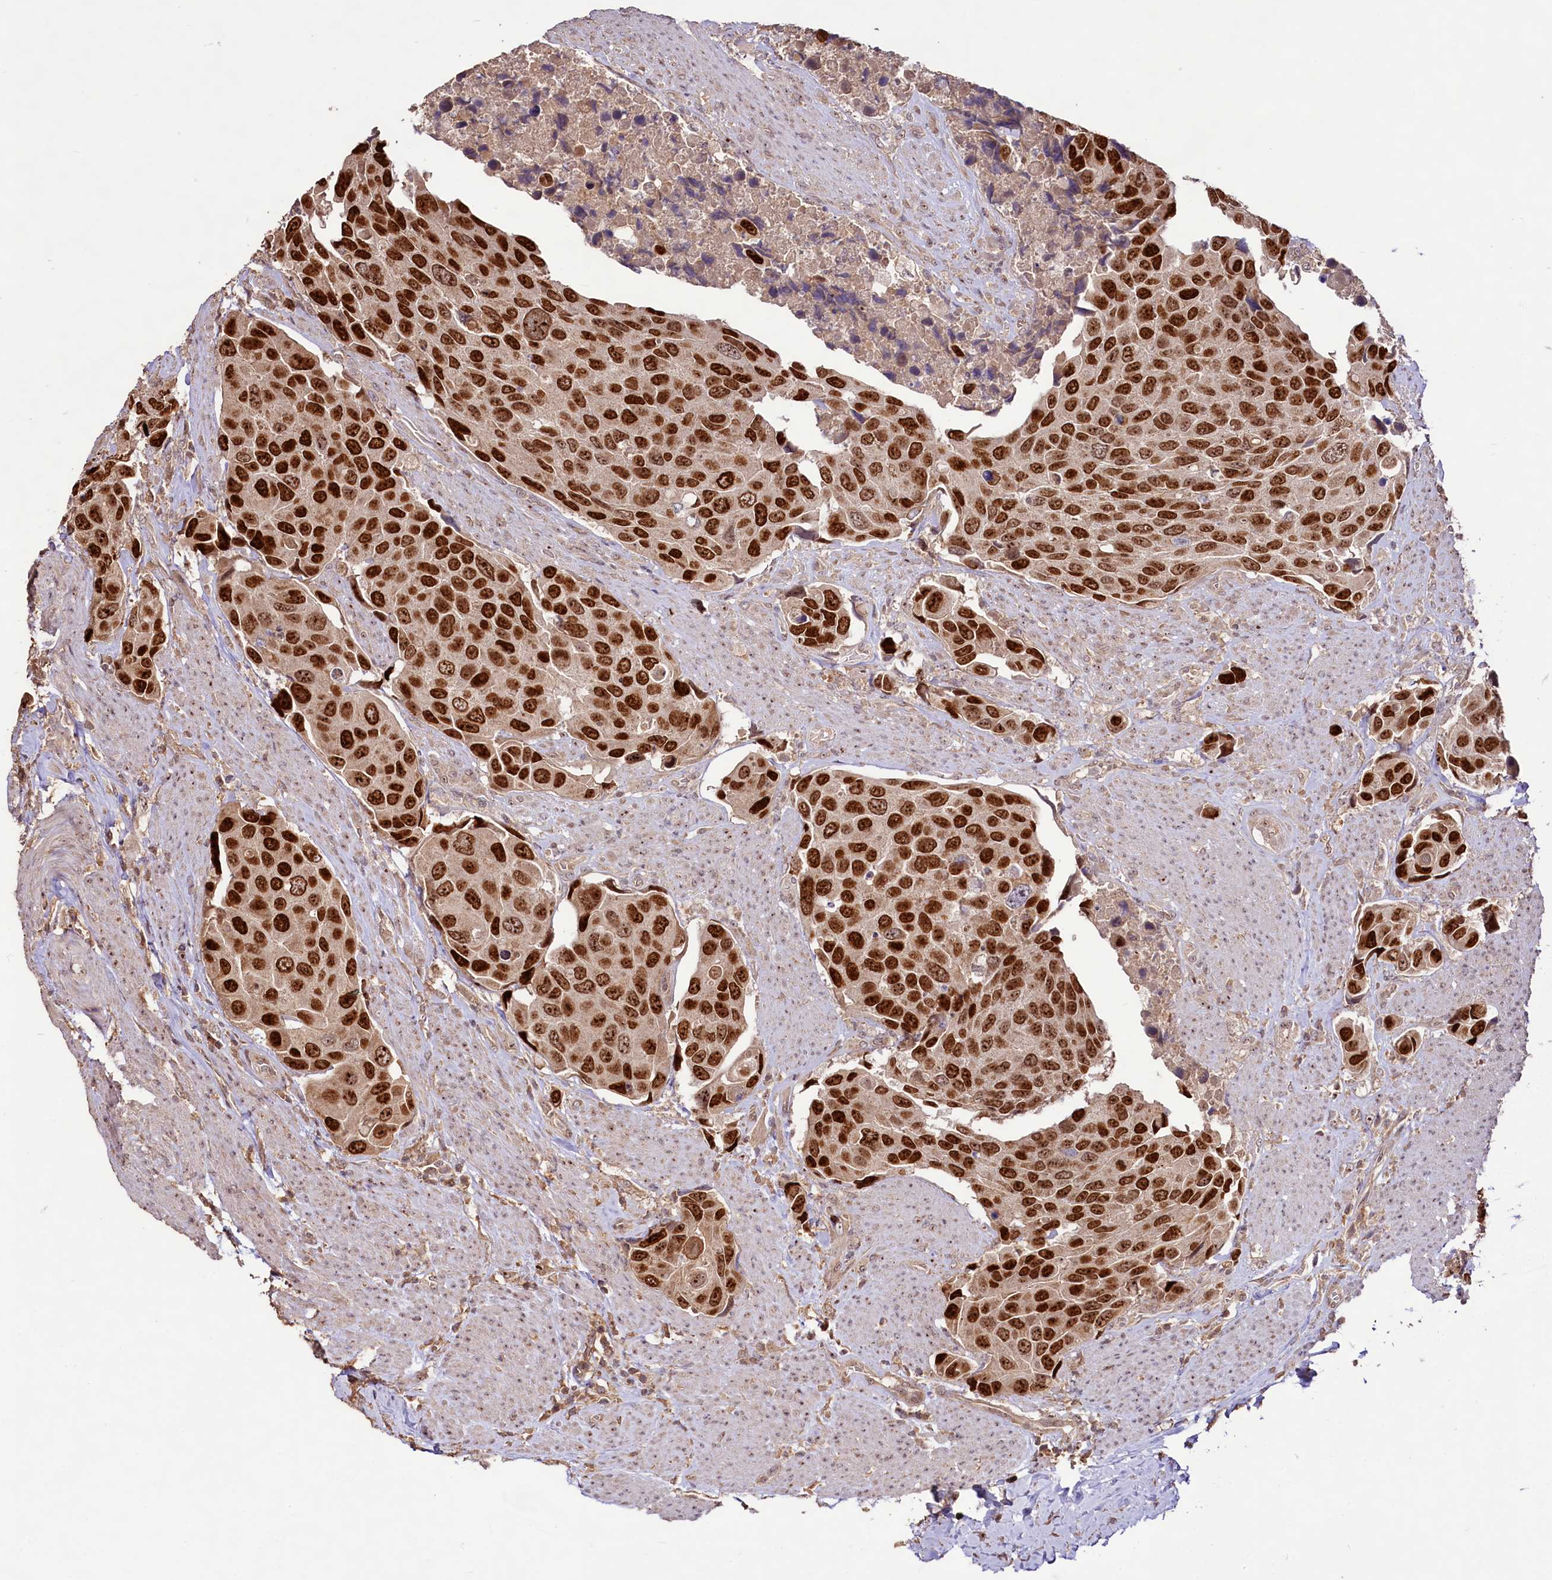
{"staining": {"intensity": "strong", "quantity": ">75%", "location": "nuclear"}, "tissue": "urothelial cancer", "cell_type": "Tumor cells", "image_type": "cancer", "snomed": [{"axis": "morphology", "description": "Urothelial carcinoma, High grade"}, {"axis": "topography", "description": "Urinary bladder"}], "caption": "High-magnification brightfield microscopy of urothelial carcinoma (high-grade) stained with DAB (3,3'-diaminobenzidine) (brown) and counterstained with hematoxylin (blue). tumor cells exhibit strong nuclear positivity is present in approximately>75% of cells.", "gene": "RRP8", "patient": {"sex": "male", "age": 74}}